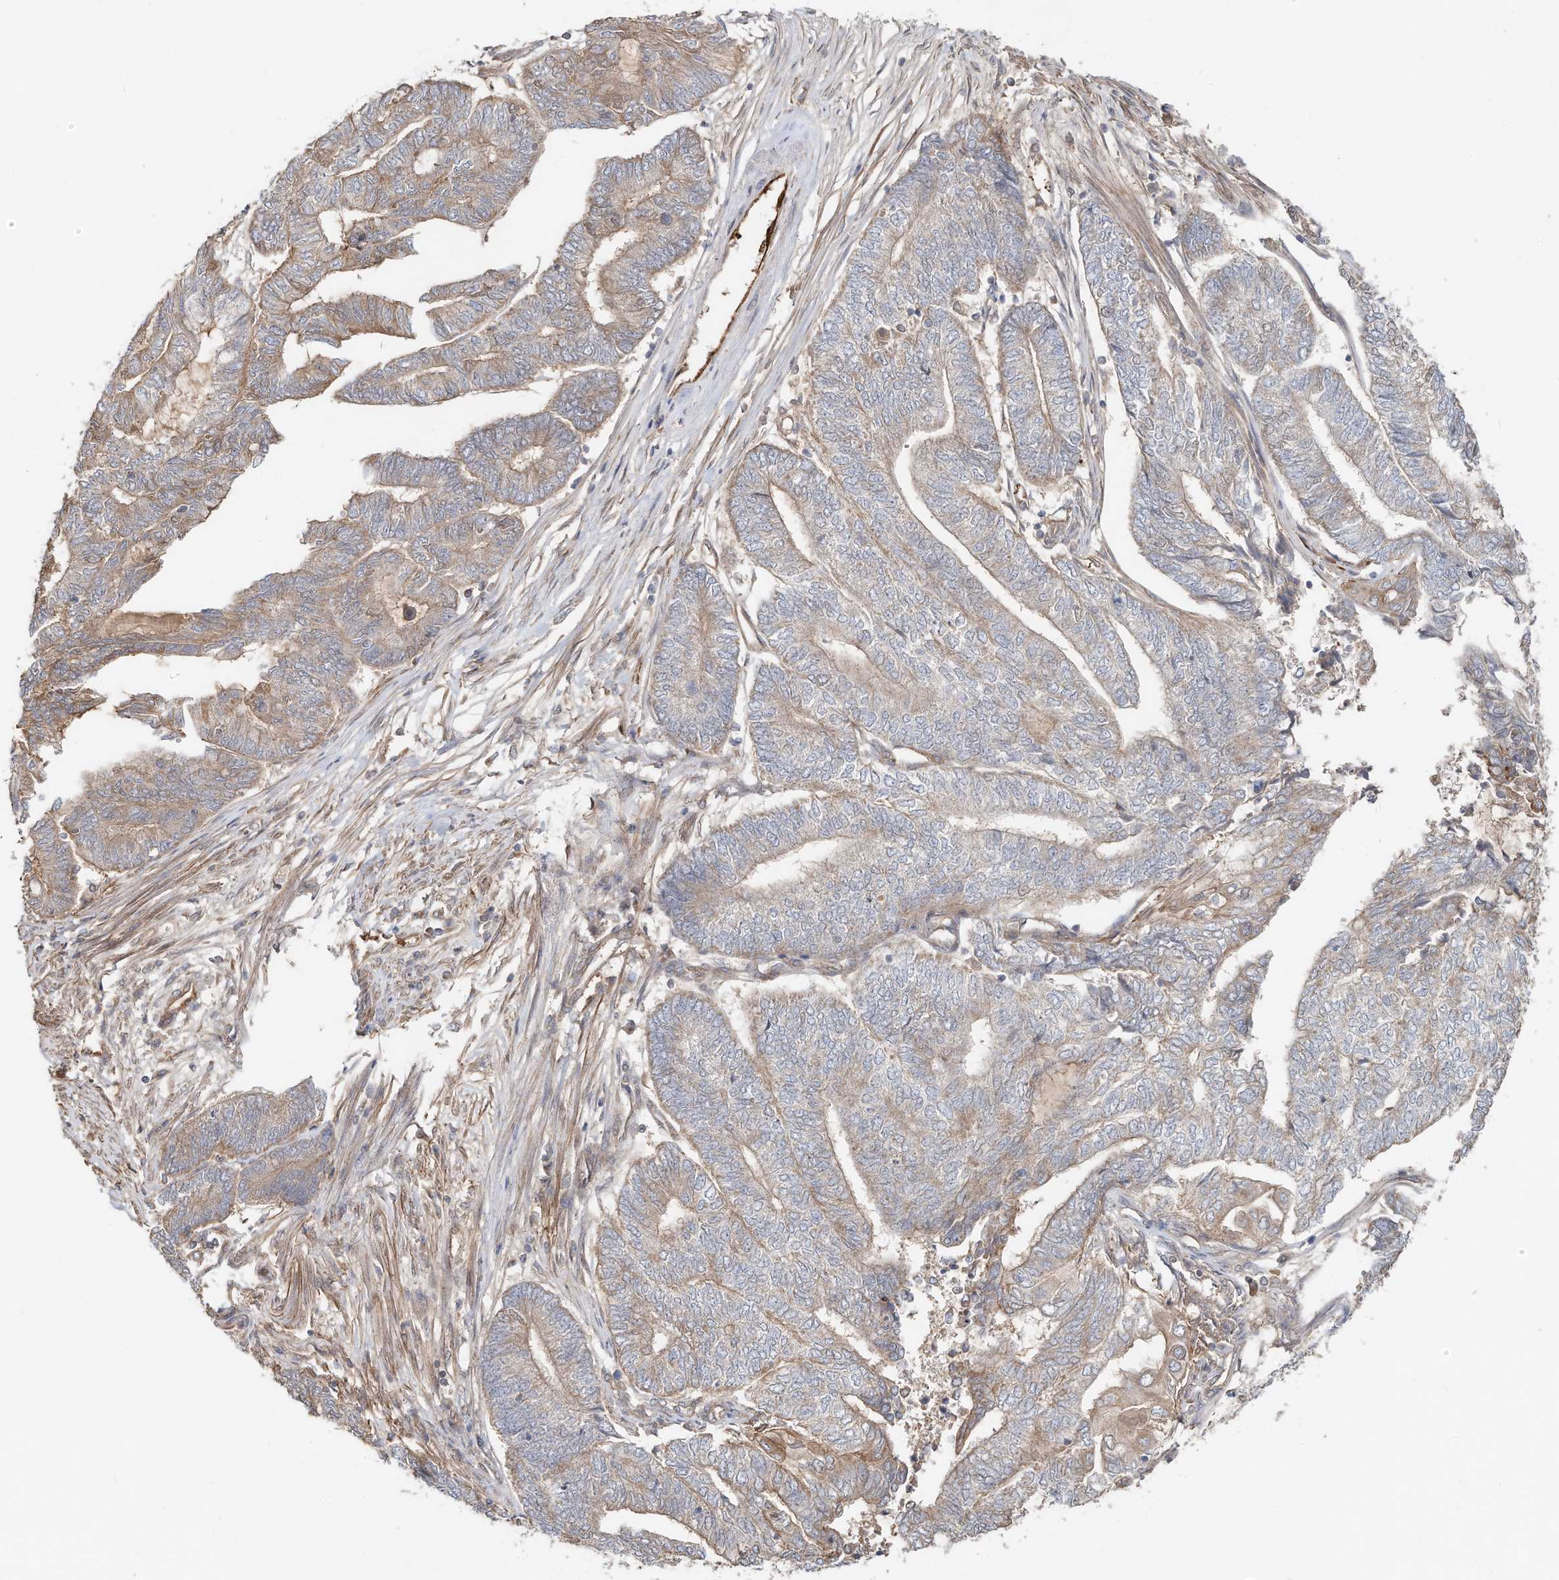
{"staining": {"intensity": "moderate", "quantity": "25%-75%", "location": "cytoplasmic/membranous"}, "tissue": "endometrial cancer", "cell_type": "Tumor cells", "image_type": "cancer", "snomed": [{"axis": "morphology", "description": "Adenocarcinoma, NOS"}, {"axis": "topography", "description": "Uterus"}, {"axis": "topography", "description": "Endometrium"}], "caption": "Immunohistochemical staining of human endometrial cancer (adenocarcinoma) exhibits medium levels of moderate cytoplasmic/membranous protein positivity in approximately 25%-75% of tumor cells.", "gene": "HTR5A", "patient": {"sex": "female", "age": 70}}